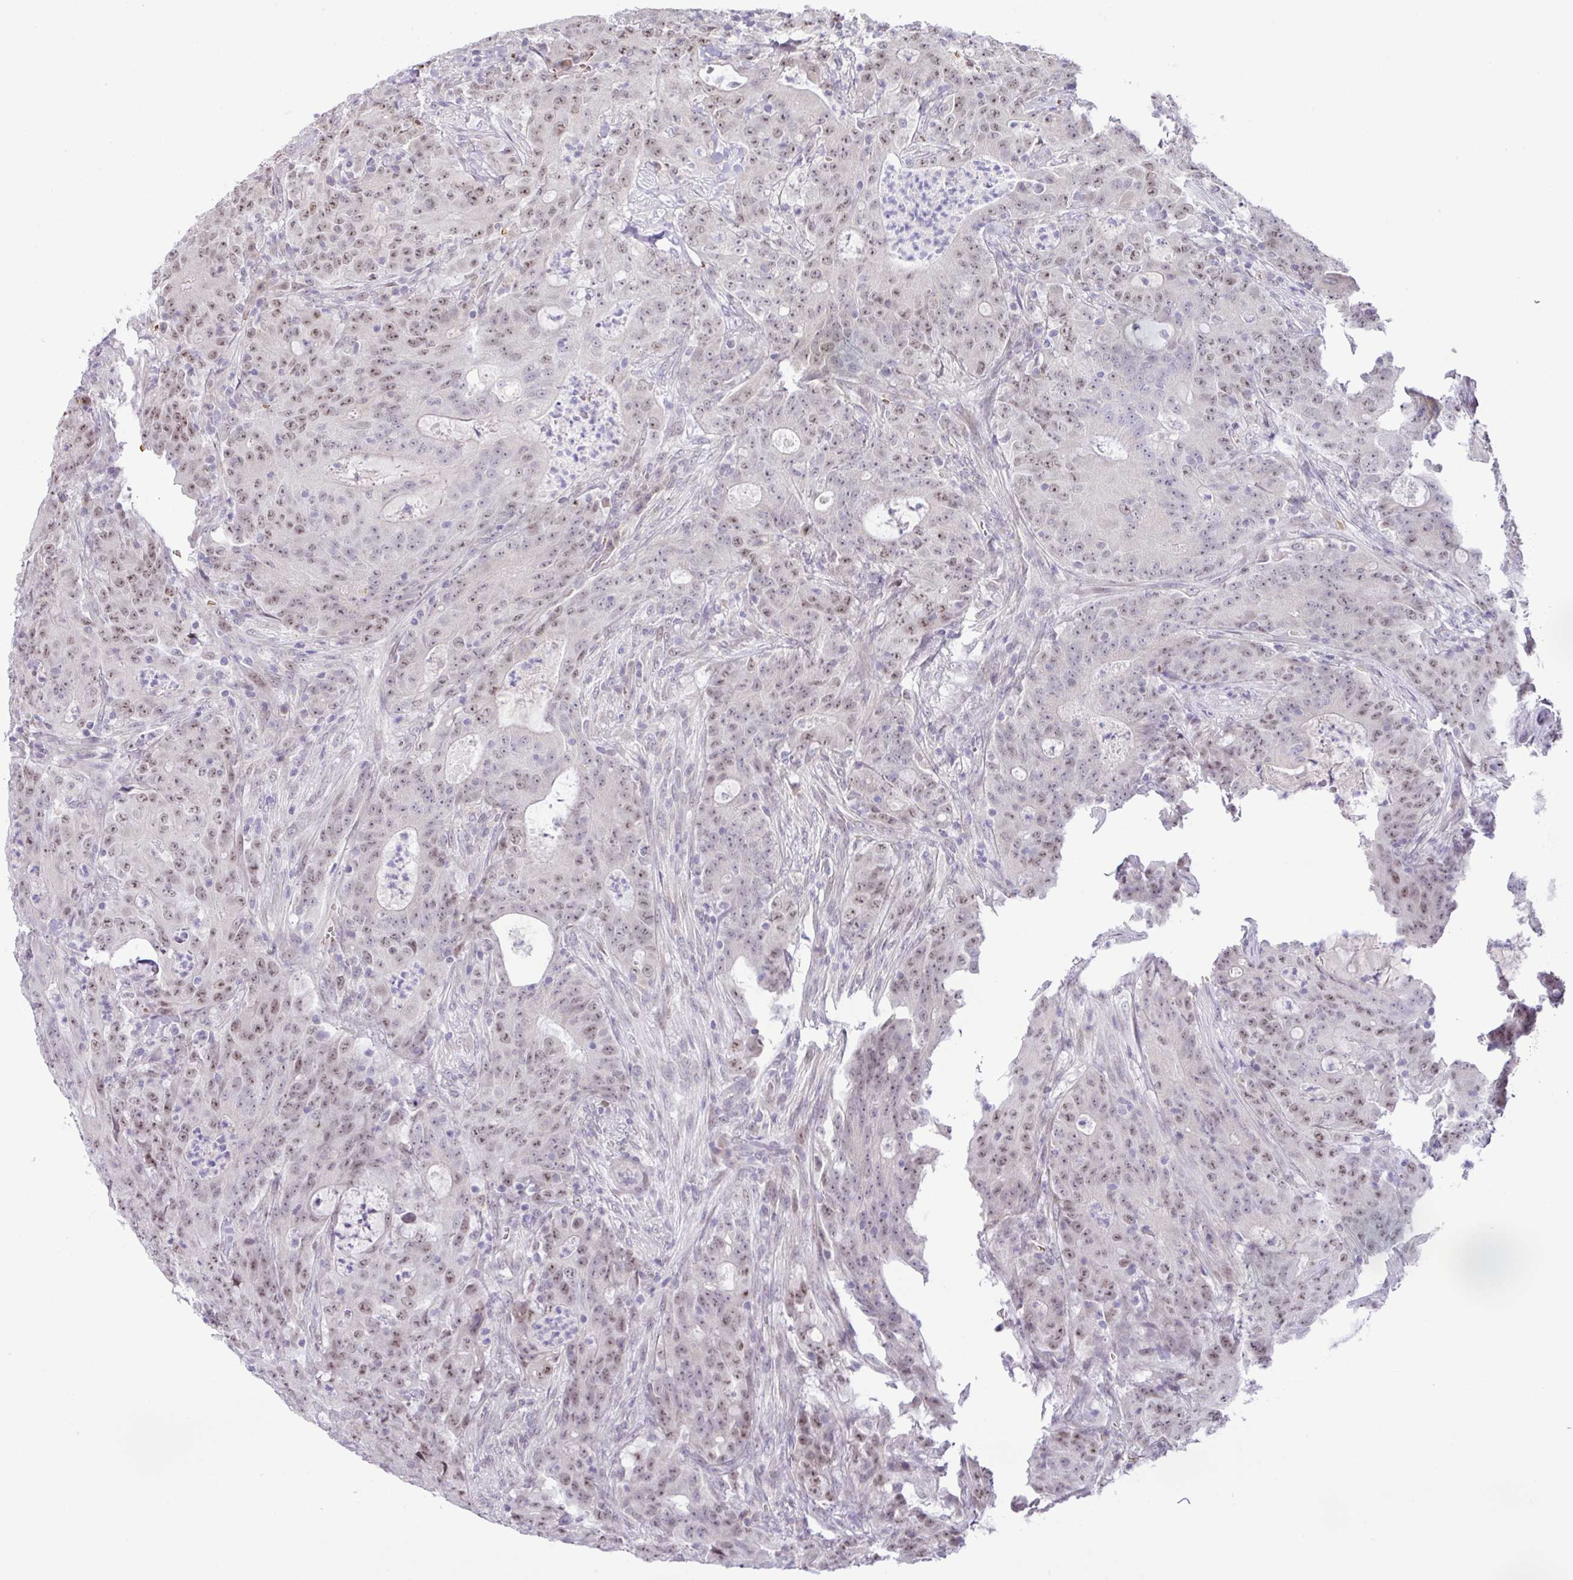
{"staining": {"intensity": "moderate", "quantity": ">75%", "location": "nuclear"}, "tissue": "colorectal cancer", "cell_type": "Tumor cells", "image_type": "cancer", "snomed": [{"axis": "morphology", "description": "Adenocarcinoma, NOS"}, {"axis": "topography", "description": "Colon"}], "caption": "Adenocarcinoma (colorectal) tissue shows moderate nuclear staining in about >75% of tumor cells (DAB (3,3'-diaminobenzidine) IHC, brown staining for protein, blue staining for nuclei).", "gene": "PARP2", "patient": {"sex": "male", "age": 83}}